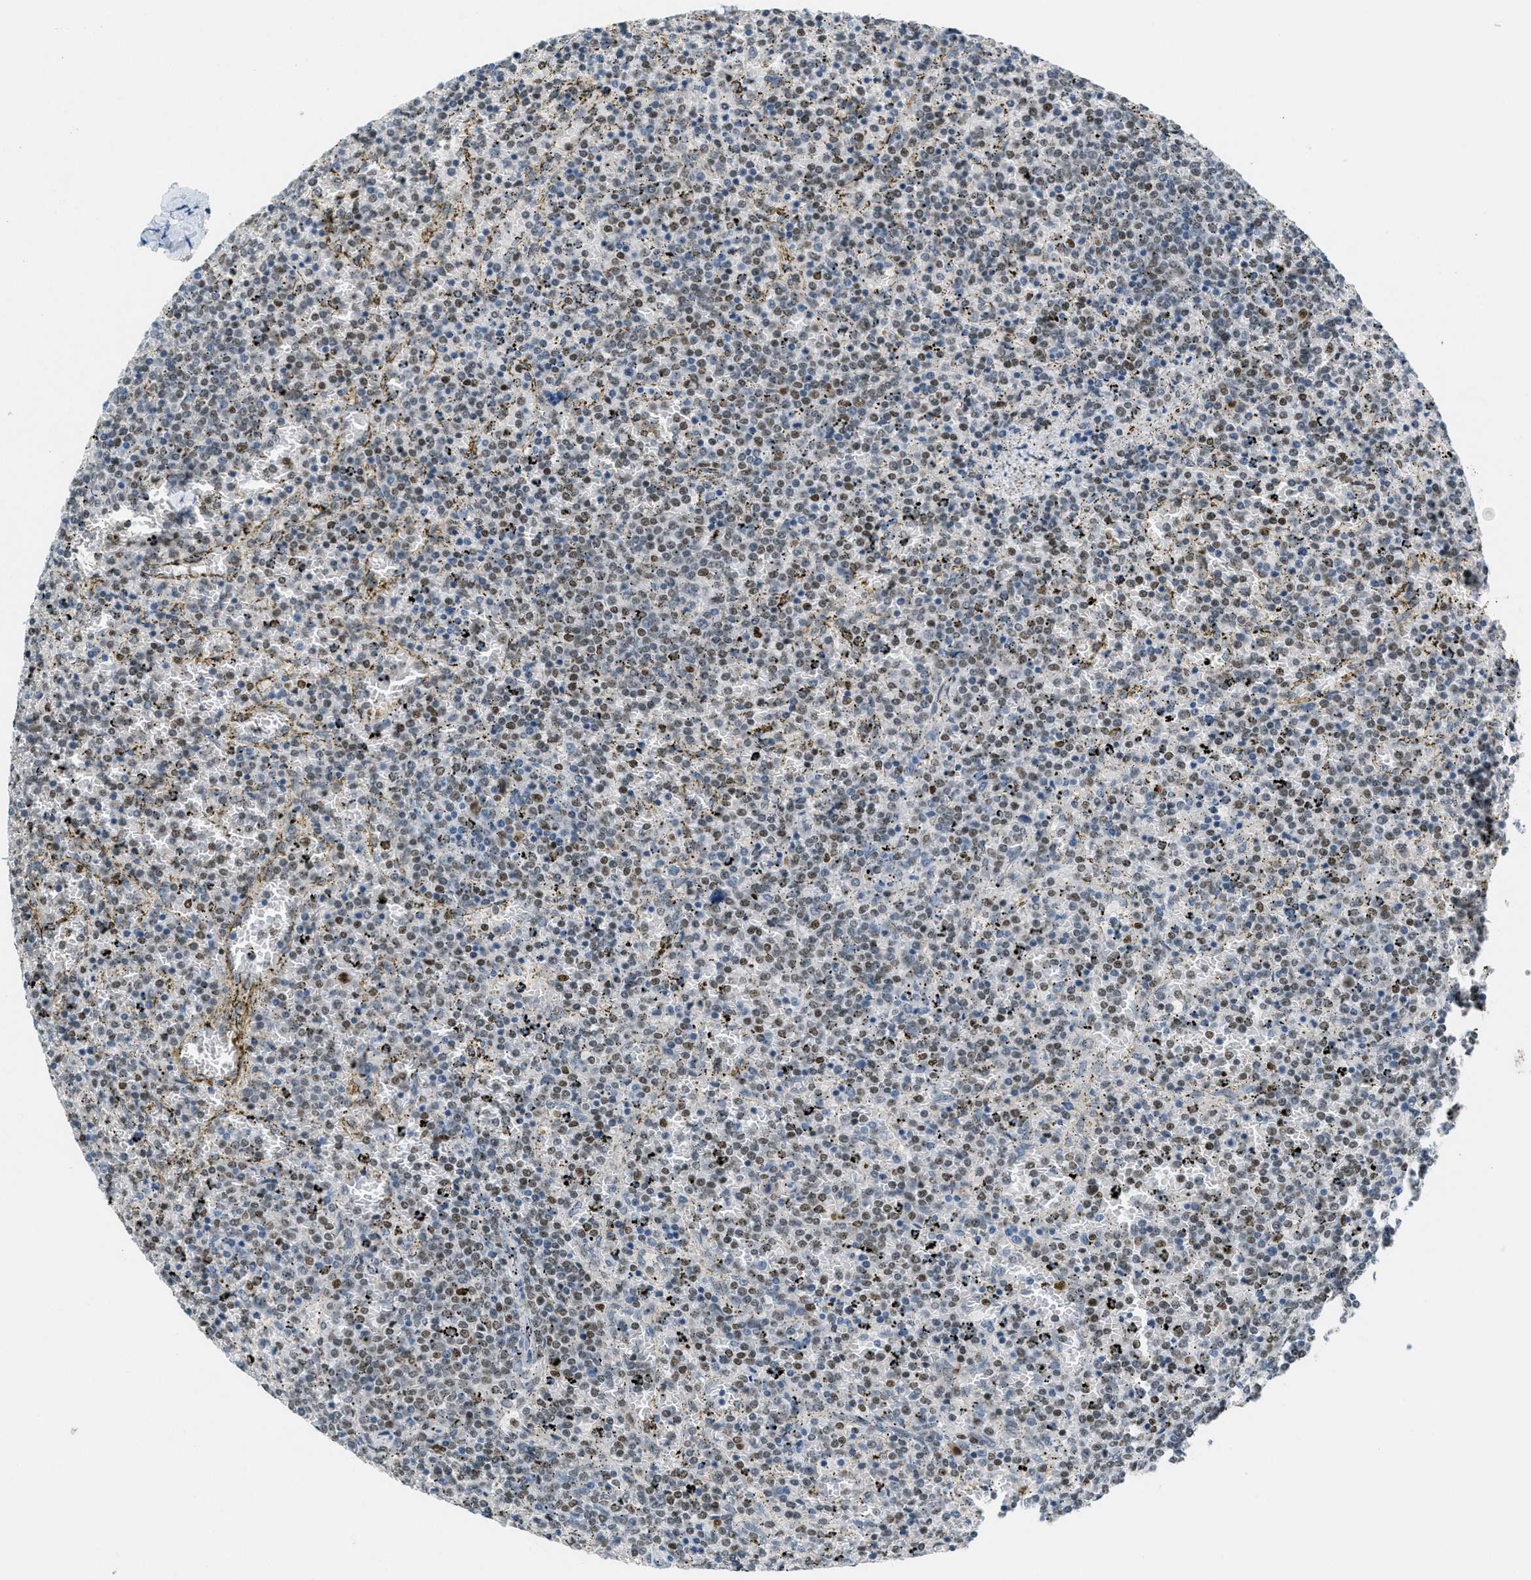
{"staining": {"intensity": "weak", "quantity": ">75%", "location": "nuclear"}, "tissue": "lymphoma", "cell_type": "Tumor cells", "image_type": "cancer", "snomed": [{"axis": "morphology", "description": "Malignant lymphoma, non-Hodgkin's type, Low grade"}, {"axis": "topography", "description": "Spleen"}], "caption": "An IHC image of tumor tissue is shown. Protein staining in brown shows weak nuclear positivity in malignant lymphoma, non-Hodgkin's type (low-grade) within tumor cells.", "gene": "TCF3", "patient": {"sex": "female", "age": 77}}